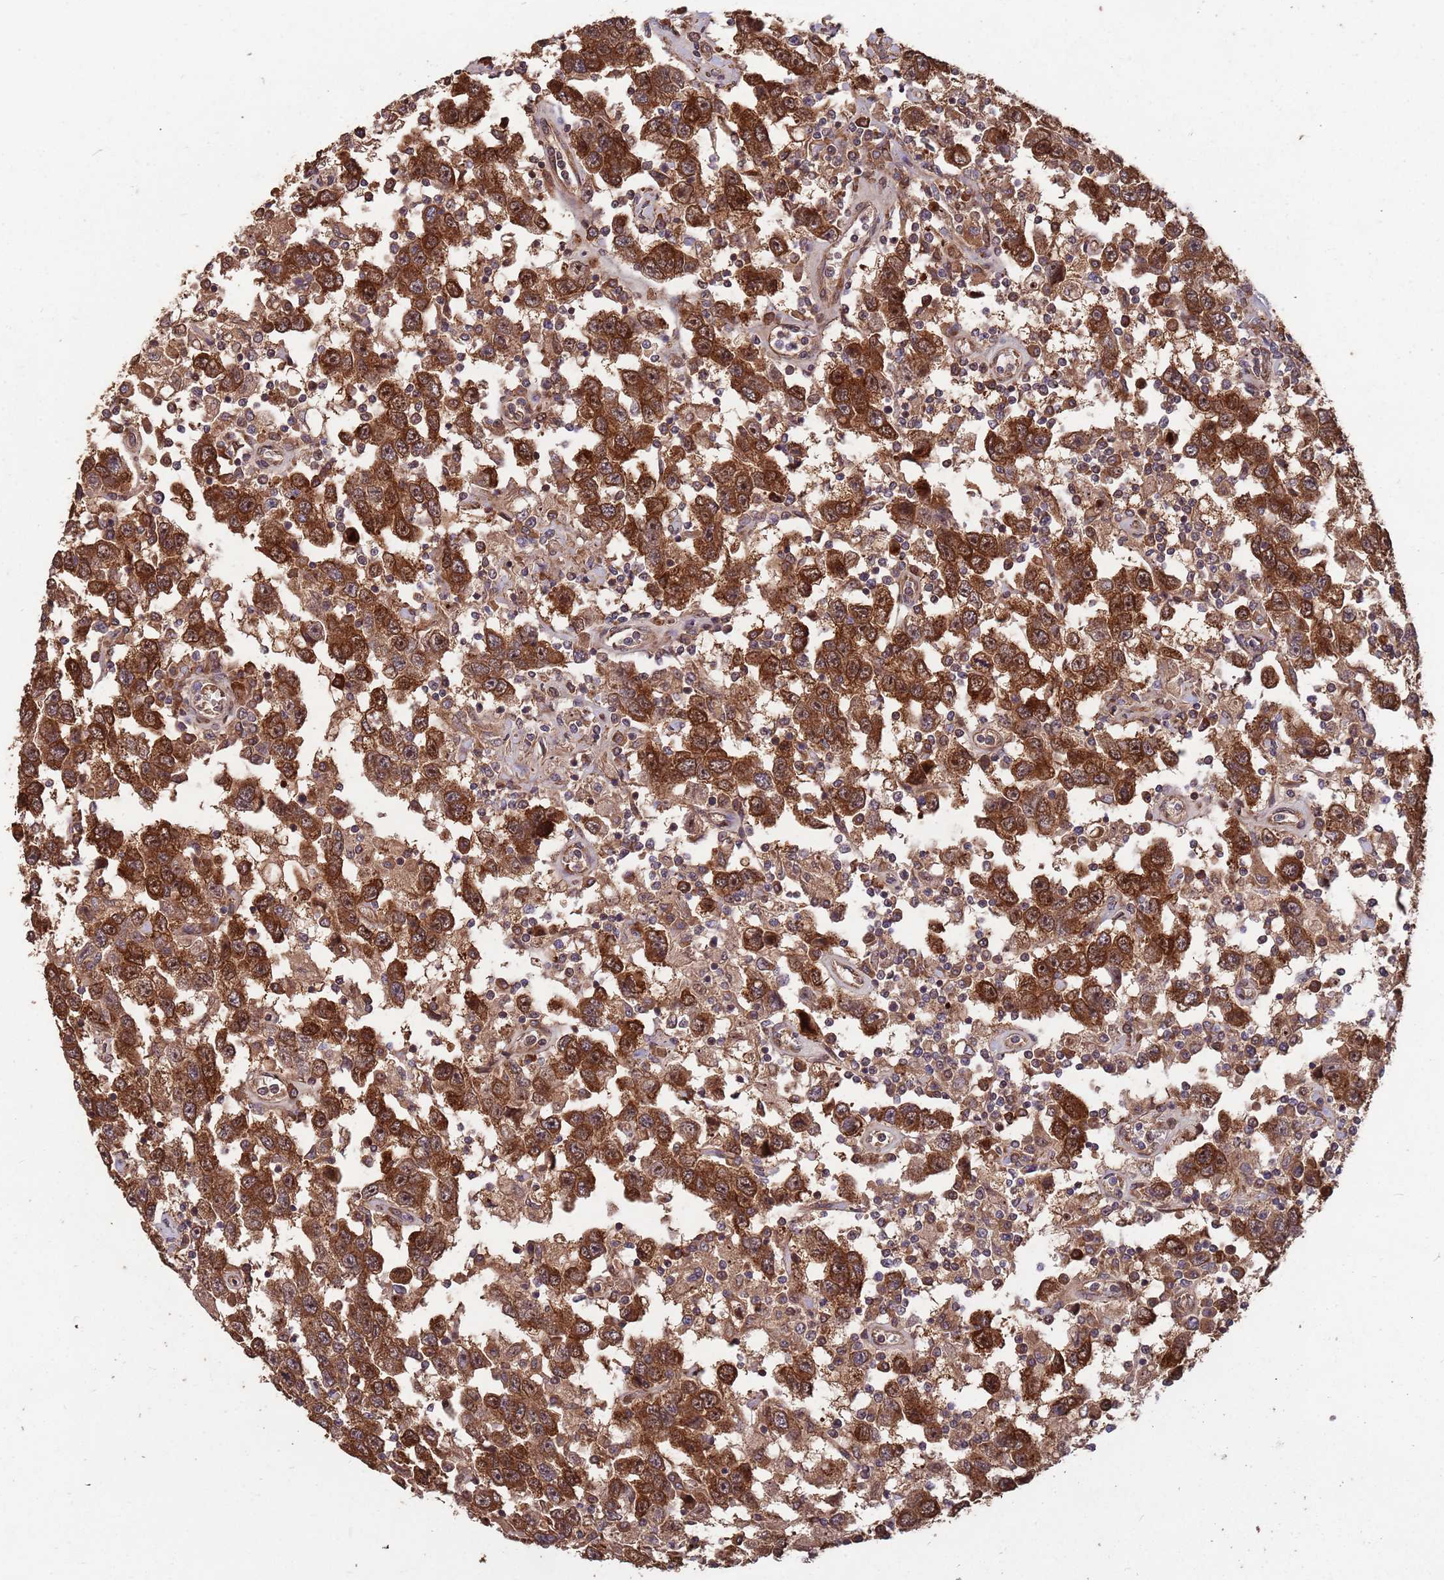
{"staining": {"intensity": "strong", "quantity": ">75%", "location": "cytoplasmic/membranous,nuclear"}, "tissue": "testis cancer", "cell_type": "Tumor cells", "image_type": "cancer", "snomed": [{"axis": "morphology", "description": "Seminoma, NOS"}, {"axis": "topography", "description": "Testis"}], "caption": "A high-resolution photomicrograph shows immunohistochemistry staining of testis seminoma, which demonstrates strong cytoplasmic/membranous and nuclear positivity in approximately >75% of tumor cells.", "gene": "ZNF428", "patient": {"sex": "male", "age": 41}}